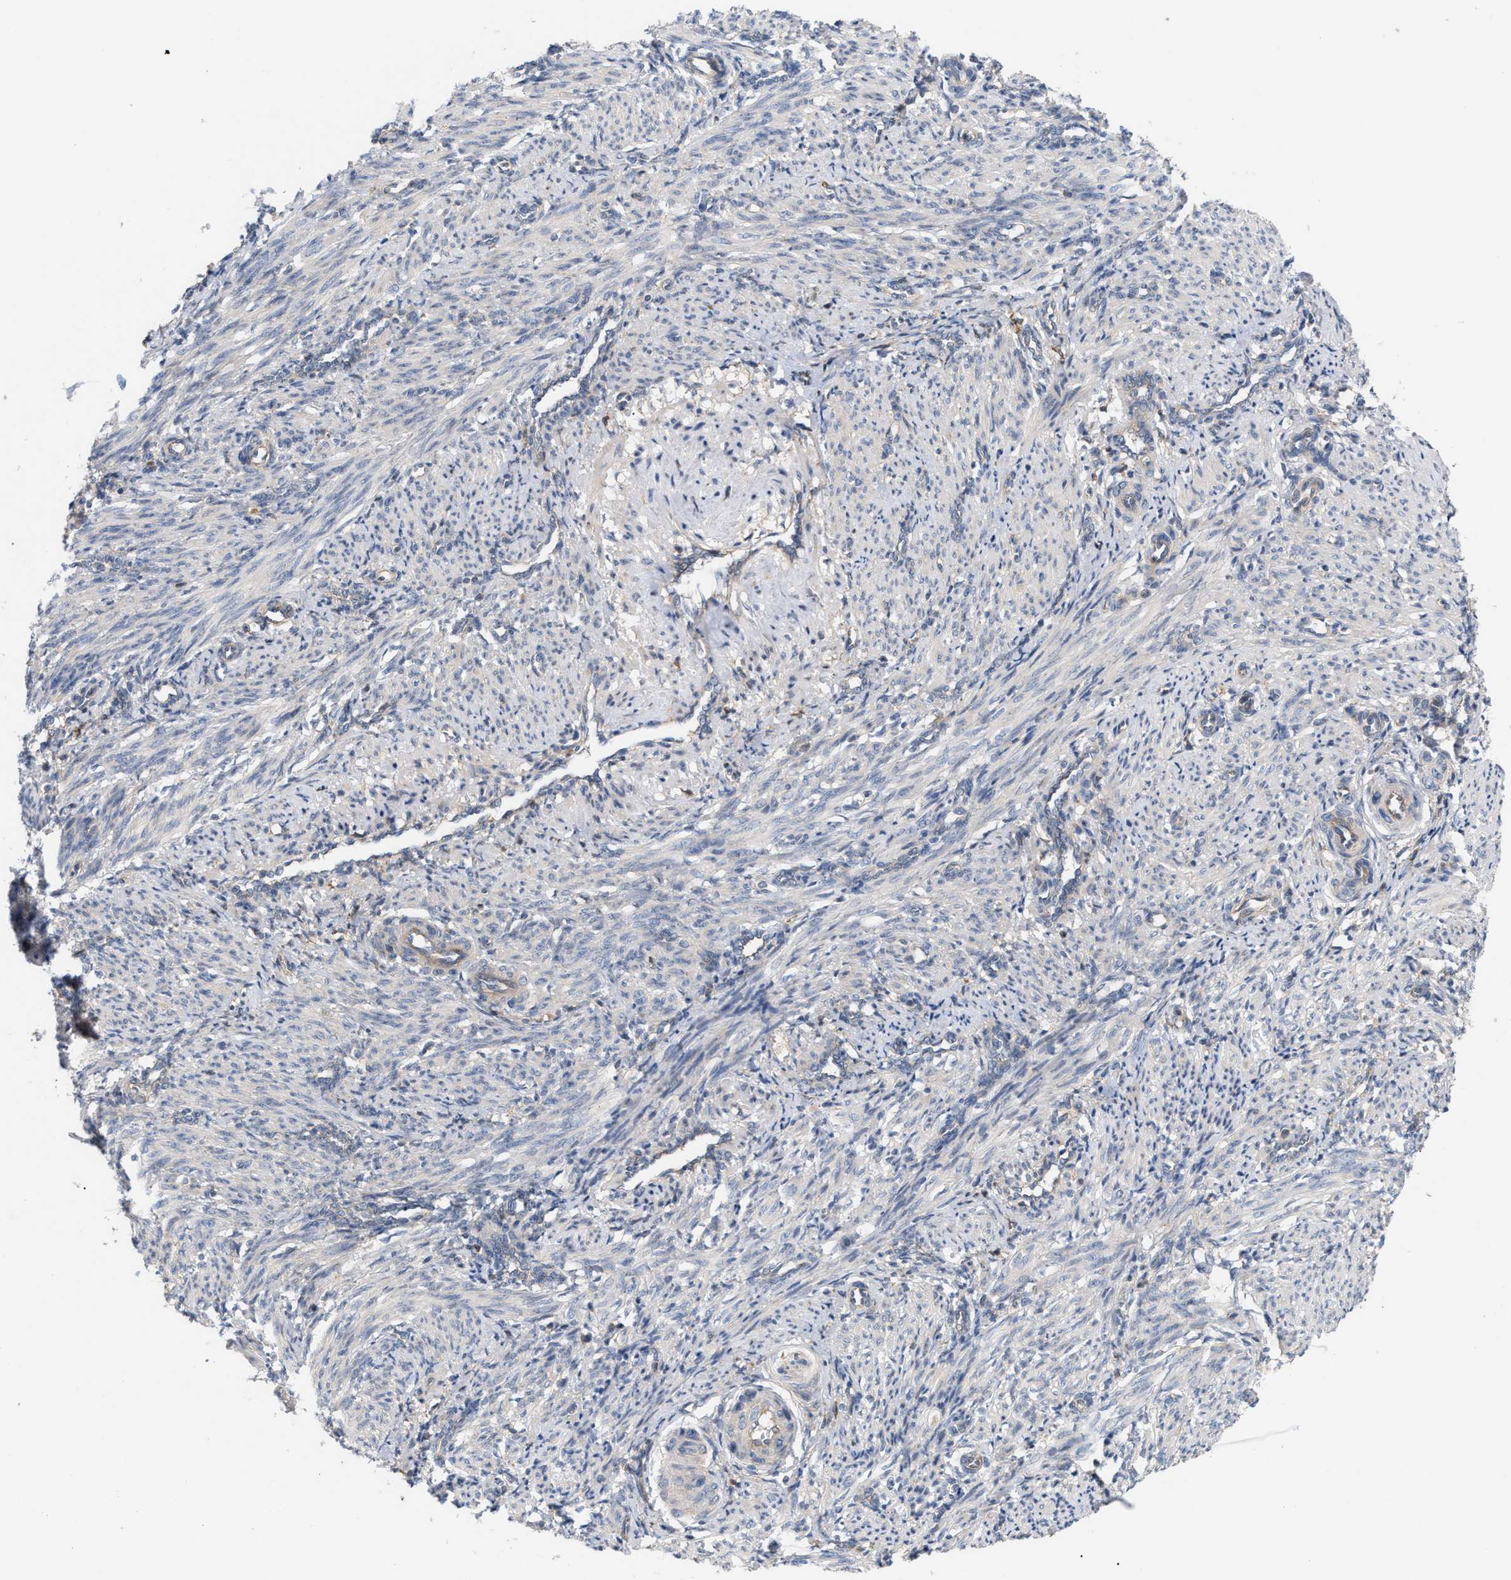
{"staining": {"intensity": "negative", "quantity": "none", "location": "none"}, "tissue": "smooth muscle", "cell_type": "Smooth muscle cells", "image_type": "normal", "snomed": [{"axis": "morphology", "description": "Normal tissue, NOS"}, {"axis": "topography", "description": "Endometrium"}], "caption": "There is no significant expression in smooth muscle cells of smooth muscle. The staining was performed using DAB to visualize the protein expression in brown, while the nuclei were stained in blue with hematoxylin (Magnification: 20x).", "gene": "DBNL", "patient": {"sex": "female", "age": 33}}